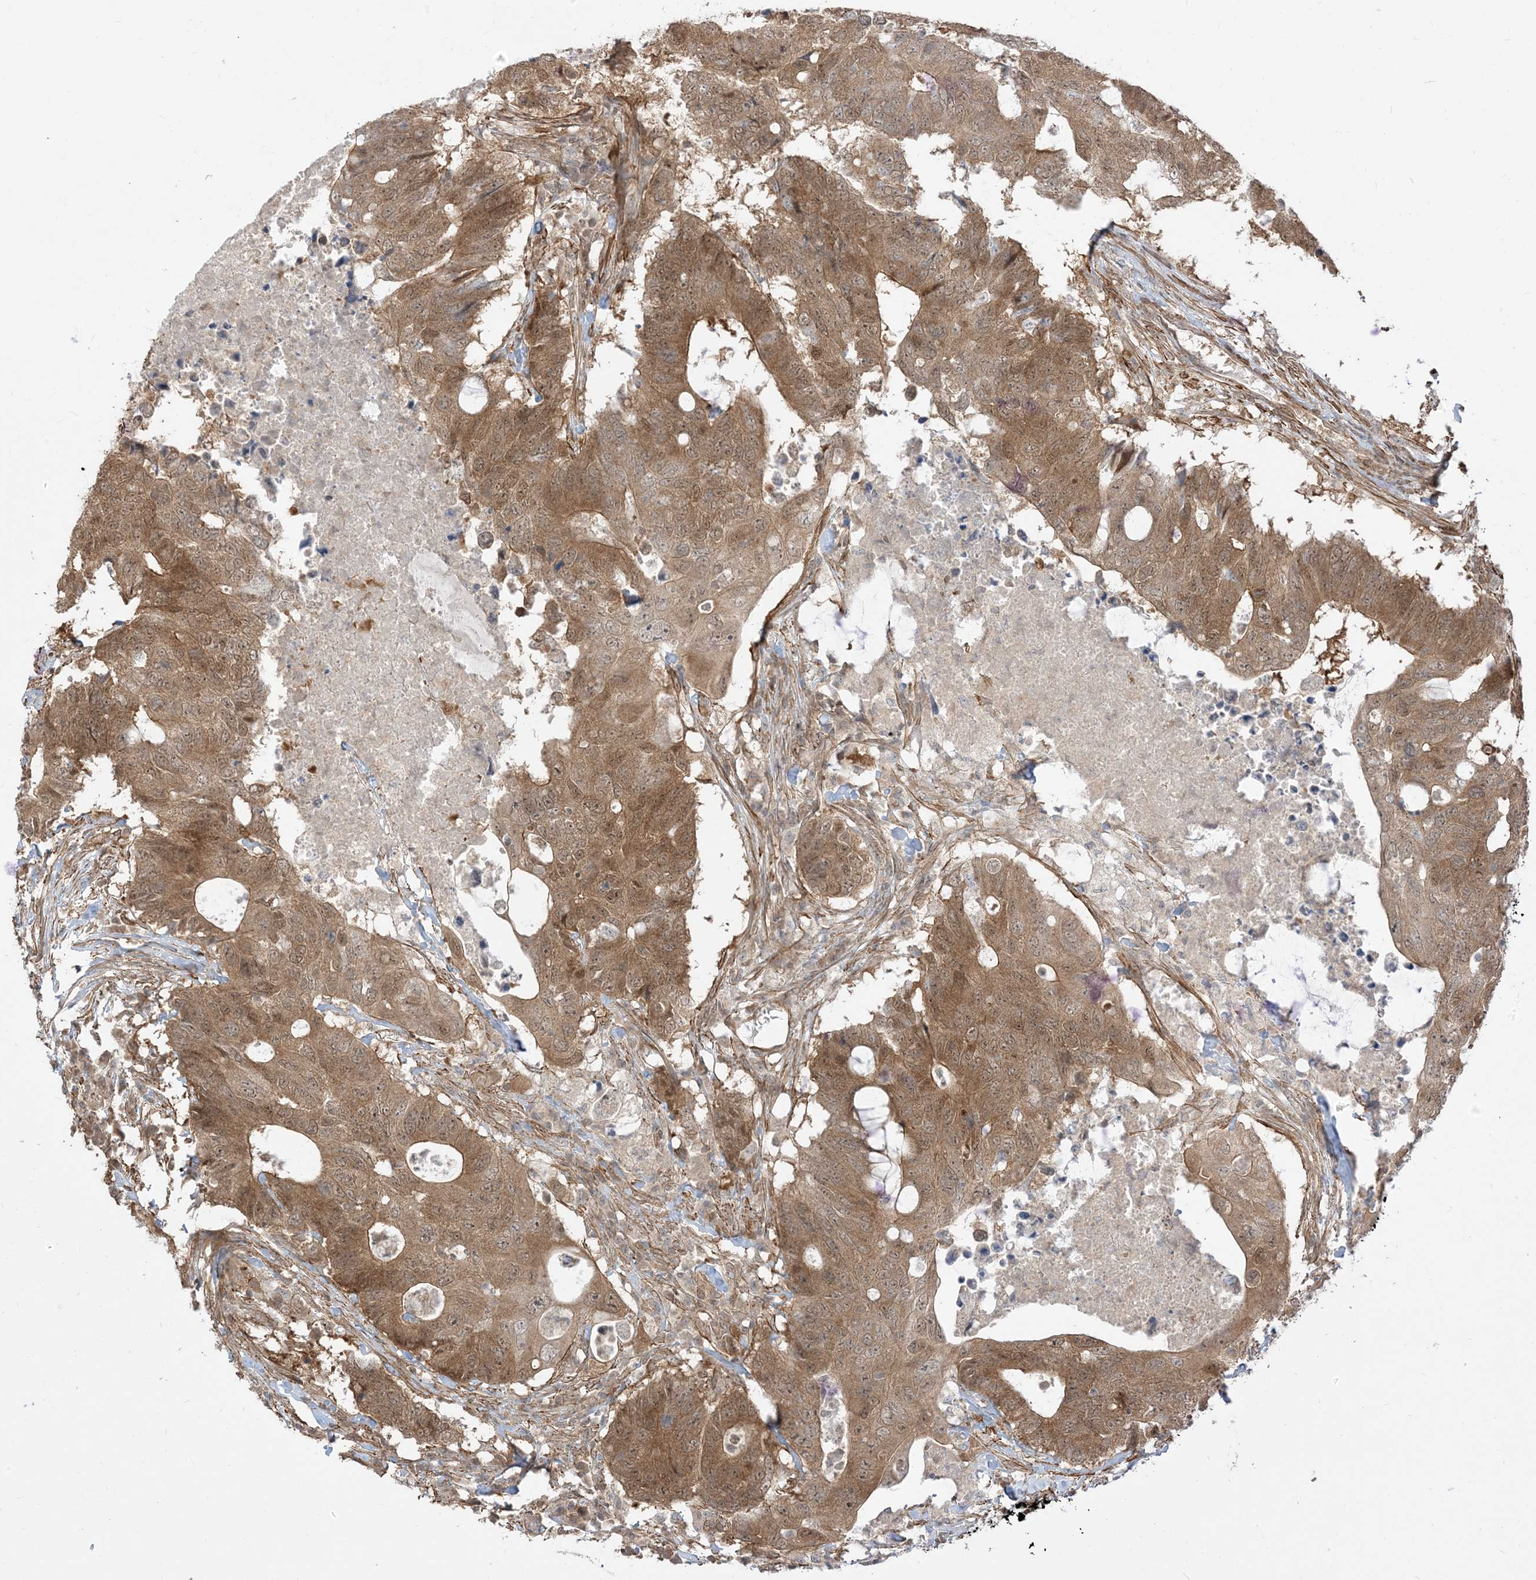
{"staining": {"intensity": "moderate", "quantity": ">75%", "location": "cytoplasmic/membranous"}, "tissue": "colorectal cancer", "cell_type": "Tumor cells", "image_type": "cancer", "snomed": [{"axis": "morphology", "description": "Adenocarcinoma, NOS"}, {"axis": "topography", "description": "Colon"}], "caption": "Immunohistochemistry (IHC) staining of adenocarcinoma (colorectal), which exhibits medium levels of moderate cytoplasmic/membranous expression in about >75% of tumor cells indicating moderate cytoplasmic/membranous protein expression. The staining was performed using DAB (3,3'-diaminobenzidine) (brown) for protein detection and nuclei were counterstained in hematoxylin (blue).", "gene": "TBCC", "patient": {"sex": "male", "age": 71}}